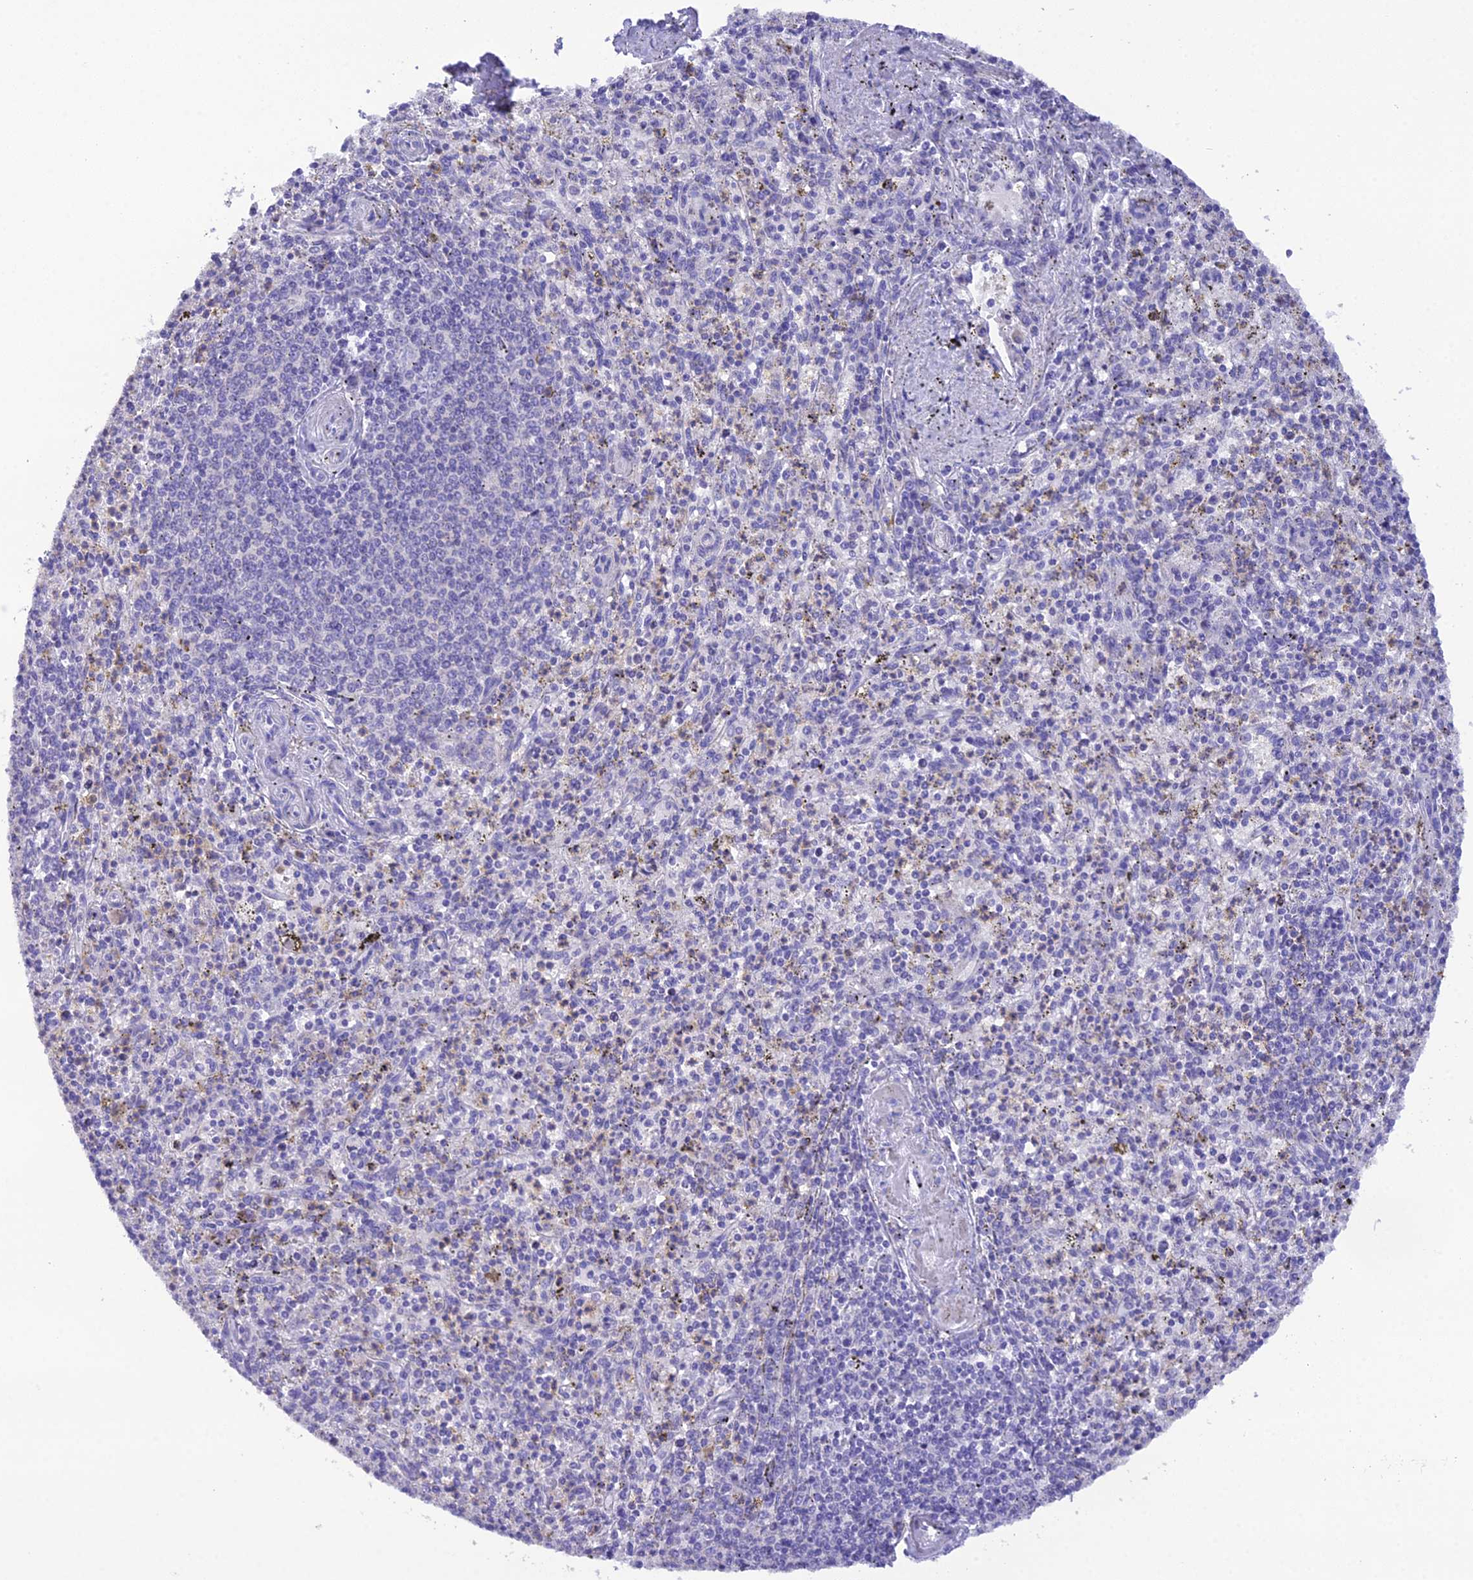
{"staining": {"intensity": "negative", "quantity": "none", "location": "none"}, "tissue": "spleen", "cell_type": "Cells in red pulp", "image_type": "normal", "snomed": [{"axis": "morphology", "description": "Normal tissue, NOS"}, {"axis": "topography", "description": "Spleen"}], "caption": "Immunohistochemistry (IHC) histopathology image of normal spleen: spleen stained with DAB exhibits no significant protein positivity in cells in red pulp.", "gene": "KIAA0408", "patient": {"sex": "male", "age": 72}}